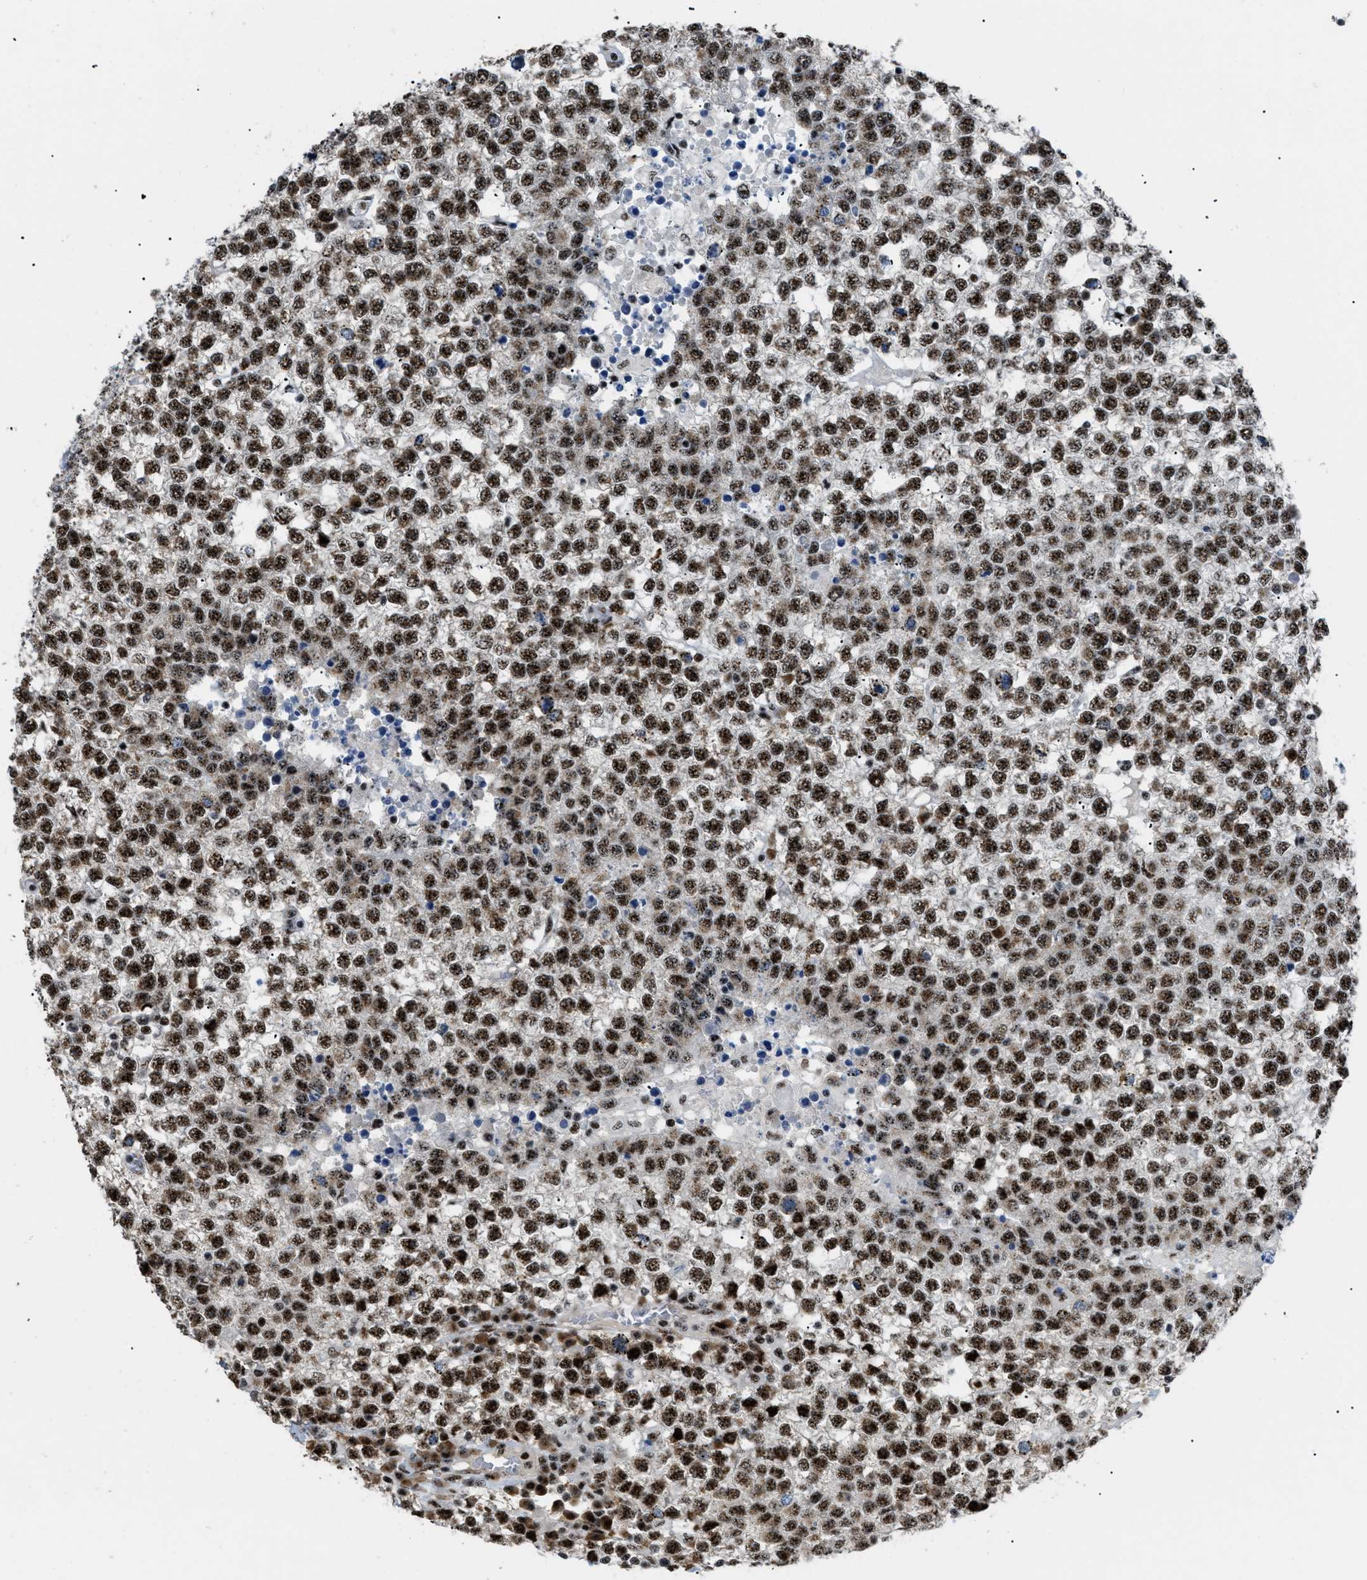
{"staining": {"intensity": "strong", "quantity": ">75%", "location": "nuclear"}, "tissue": "testis cancer", "cell_type": "Tumor cells", "image_type": "cancer", "snomed": [{"axis": "morphology", "description": "Seminoma, NOS"}, {"axis": "topography", "description": "Testis"}], "caption": "Immunohistochemistry (IHC) histopathology image of neoplastic tissue: human testis seminoma stained using immunohistochemistry displays high levels of strong protein expression localized specifically in the nuclear of tumor cells, appearing as a nuclear brown color.", "gene": "CDR2", "patient": {"sex": "male", "age": 65}}